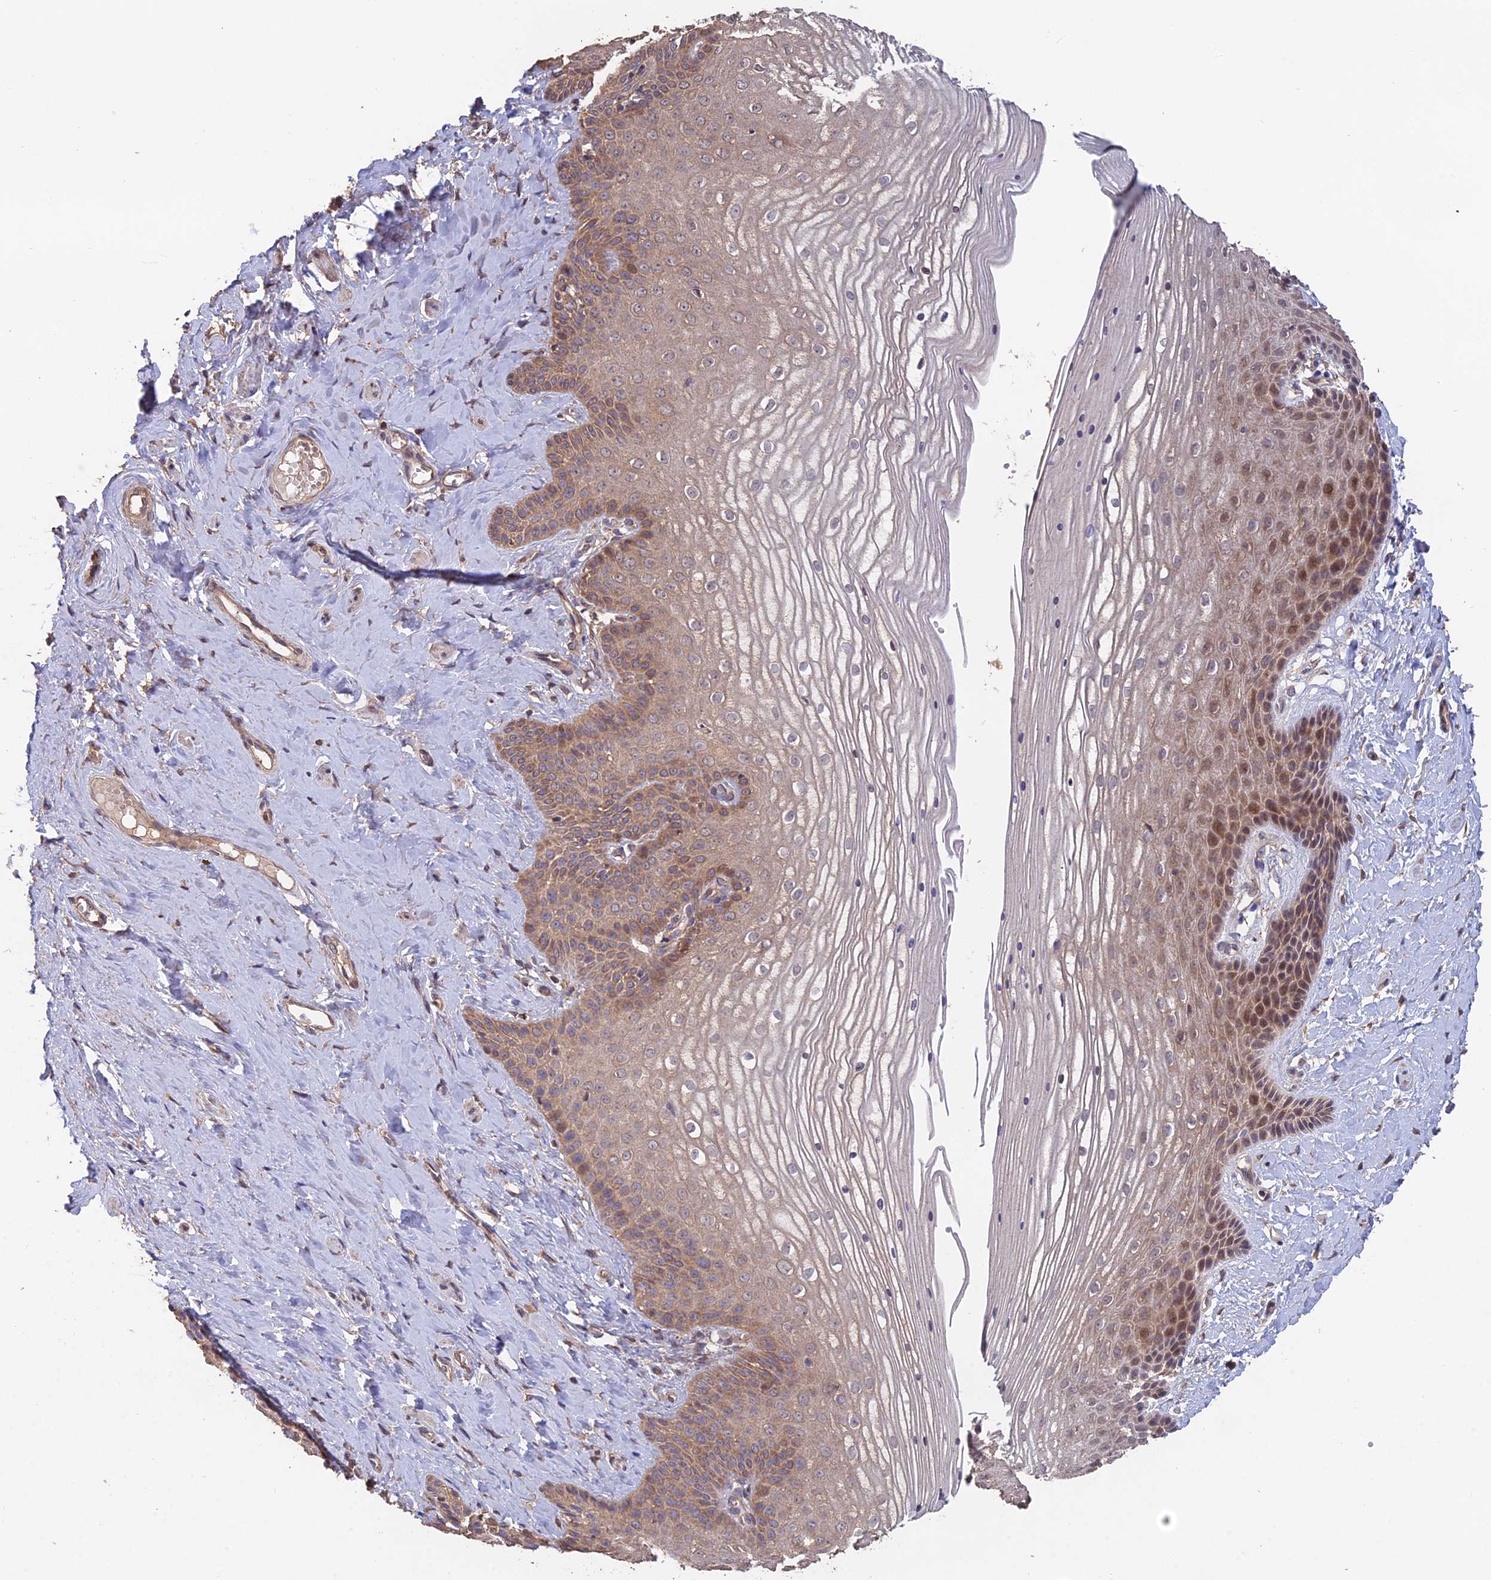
{"staining": {"intensity": "moderate", "quantity": "25%-75%", "location": "cytoplasmic/membranous"}, "tissue": "vagina", "cell_type": "Squamous epithelial cells", "image_type": "normal", "snomed": [{"axis": "morphology", "description": "Normal tissue, NOS"}, {"axis": "topography", "description": "Vagina"}, {"axis": "topography", "description": "Cervix"}], "caption": "This image exhibits immunohistochemistry (IHC) staining of benign human vagina, with medium moderate cytoplasmic/membranous positivity in about 25%-75% of squamous epithelial cells.", "gene": "SHISA5", "patient": {"sex": "female", "age": 40}}